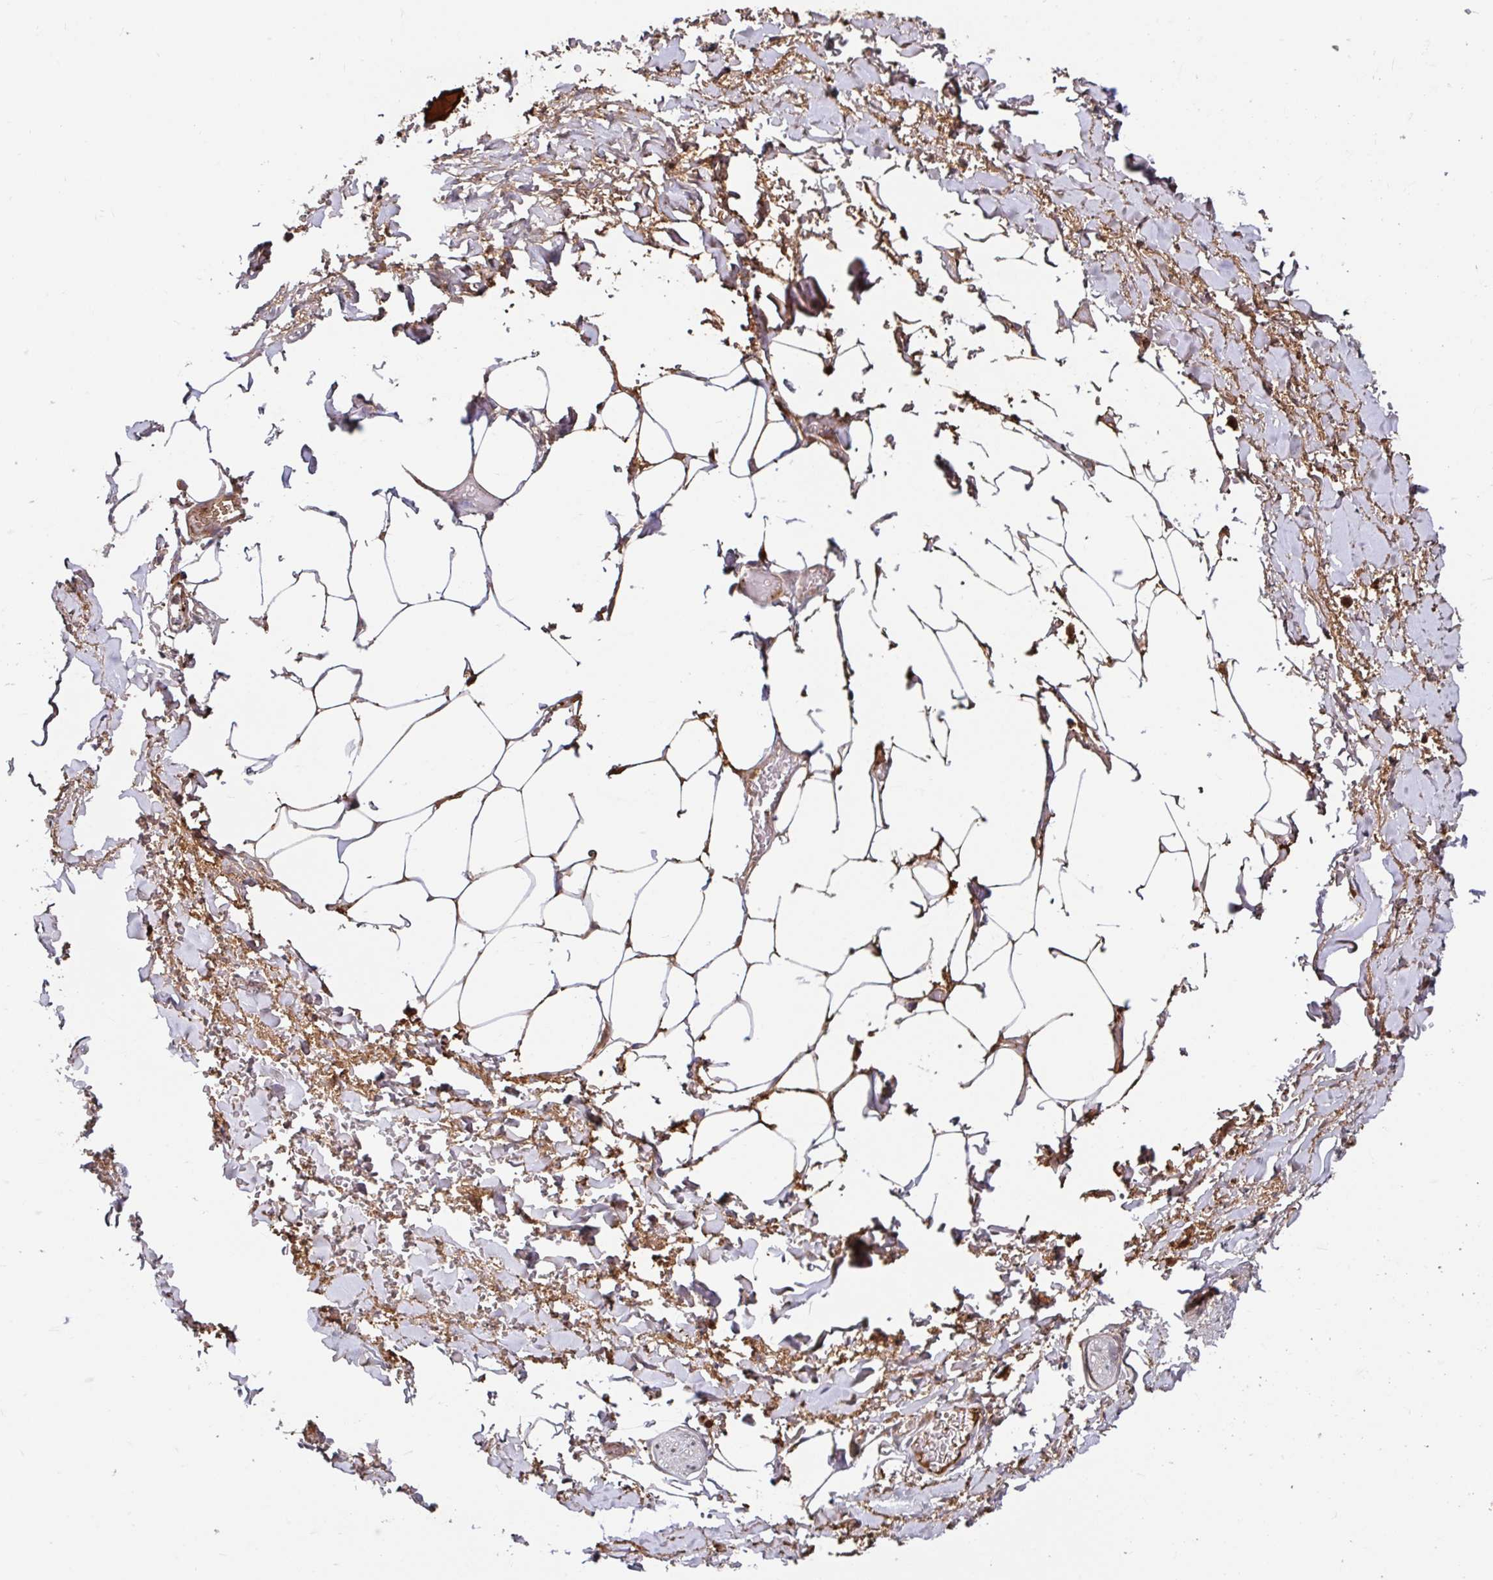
{"staining": {"intensity": "negative", "quantity": "none", "location": "none"}, "tissue": "adipose tissue", "cell_type": "Adipocytes", "image_type": "normal", "snomed": [{"axis": "morphology", "description": "Normal tissue, NOS"}, {"axis": "topography", "description": "Vagina"}, {"axis": "topography", "description": "Peripheral nerve tissue"}], "caption": "Image shows no significant protein expression in adipocytes of unremarkable adipose tissue.", "gene": "BLVRA", "patient": {"sex": "female", "age": 71}}